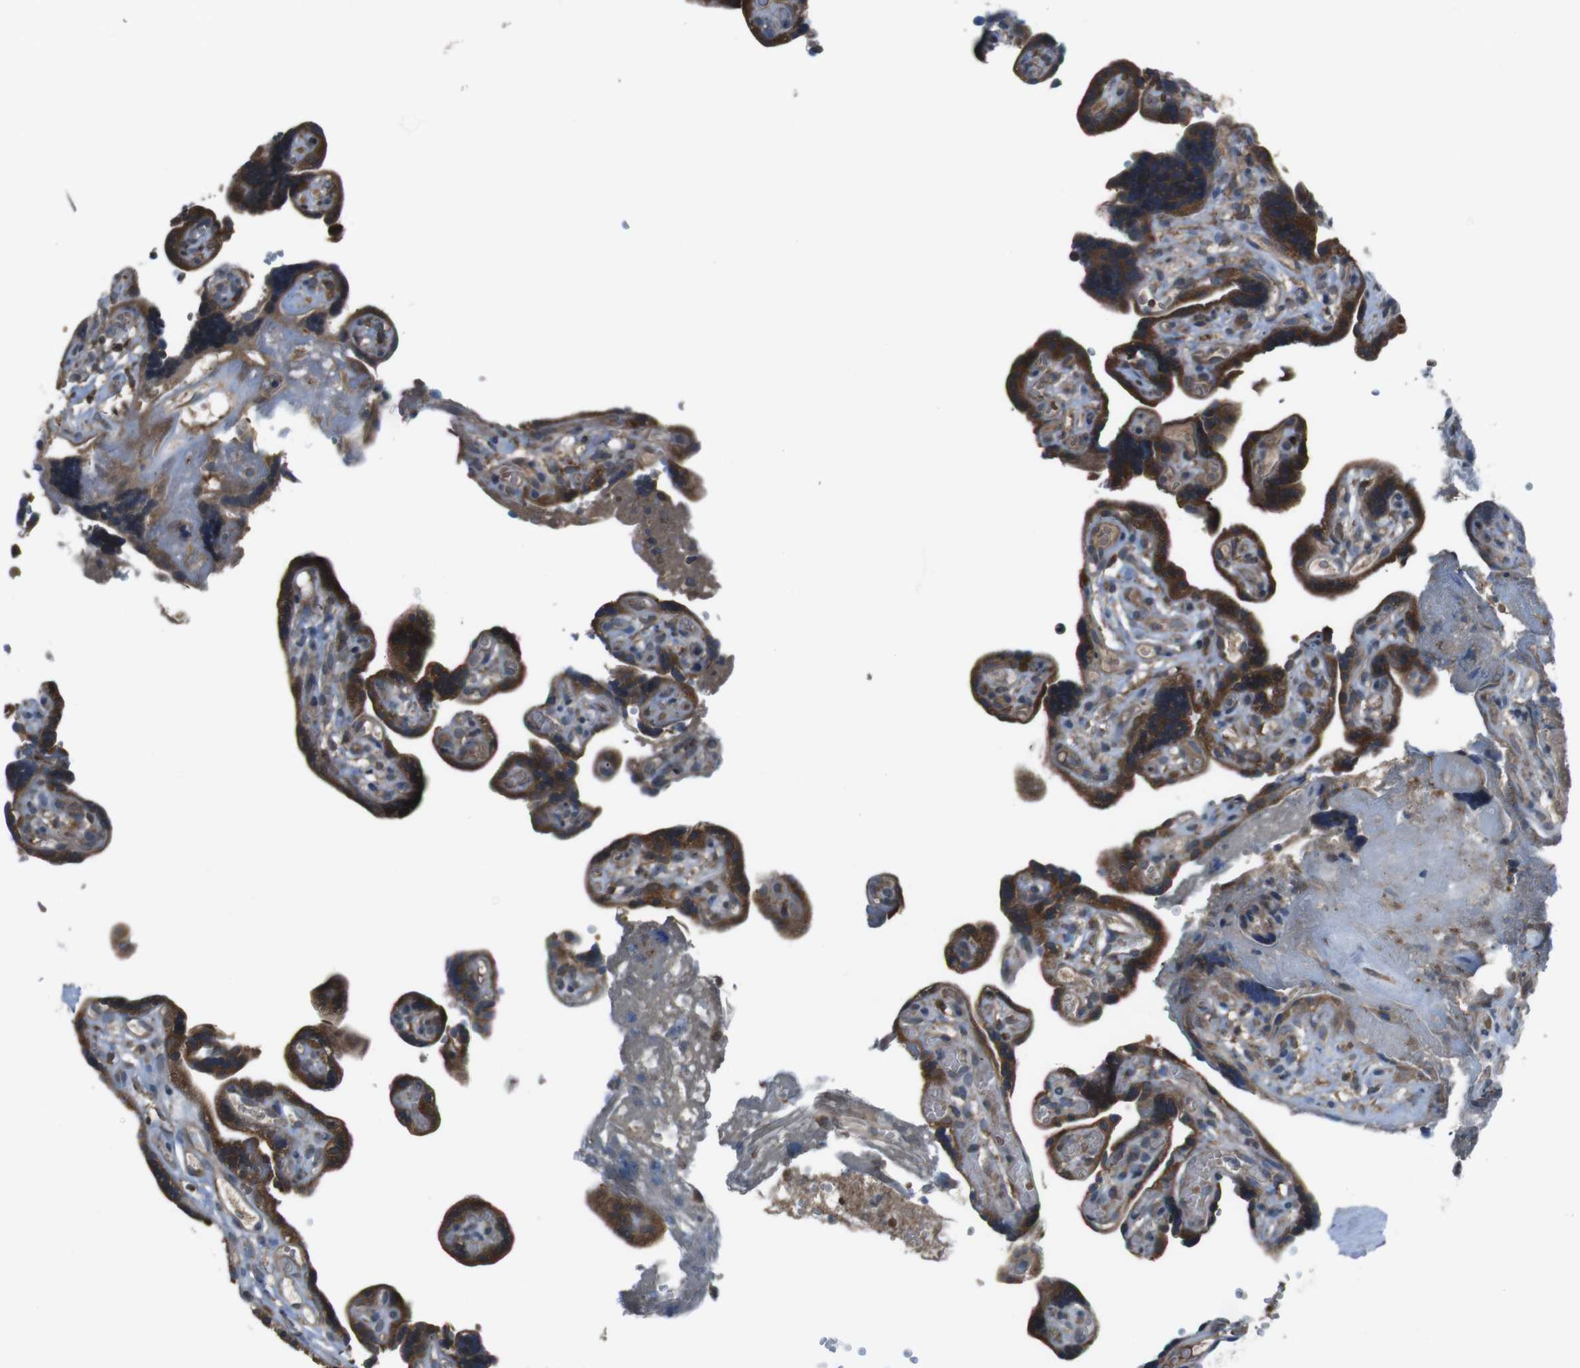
{"staining": {"intensity": "moderate", "quantity": ">75%", "location": "cytoplasmic/membranous"}, "tissue": "placenta", "cell_type": "Decidual cells", "image_type": "normal", "snomed": [{"axis": "morphology", "description": "Normal tissue, NOS"}, {"axis": "topography", "description": "Placenta"}], "caption": "DAB immunohistochemical staining of benign placenta shows moderate cytoplasmic/membranous protein expression in approximately >75% of decidual cells.", "gene": "SSR3", "patient": {"sex": "female", "age": 30}}